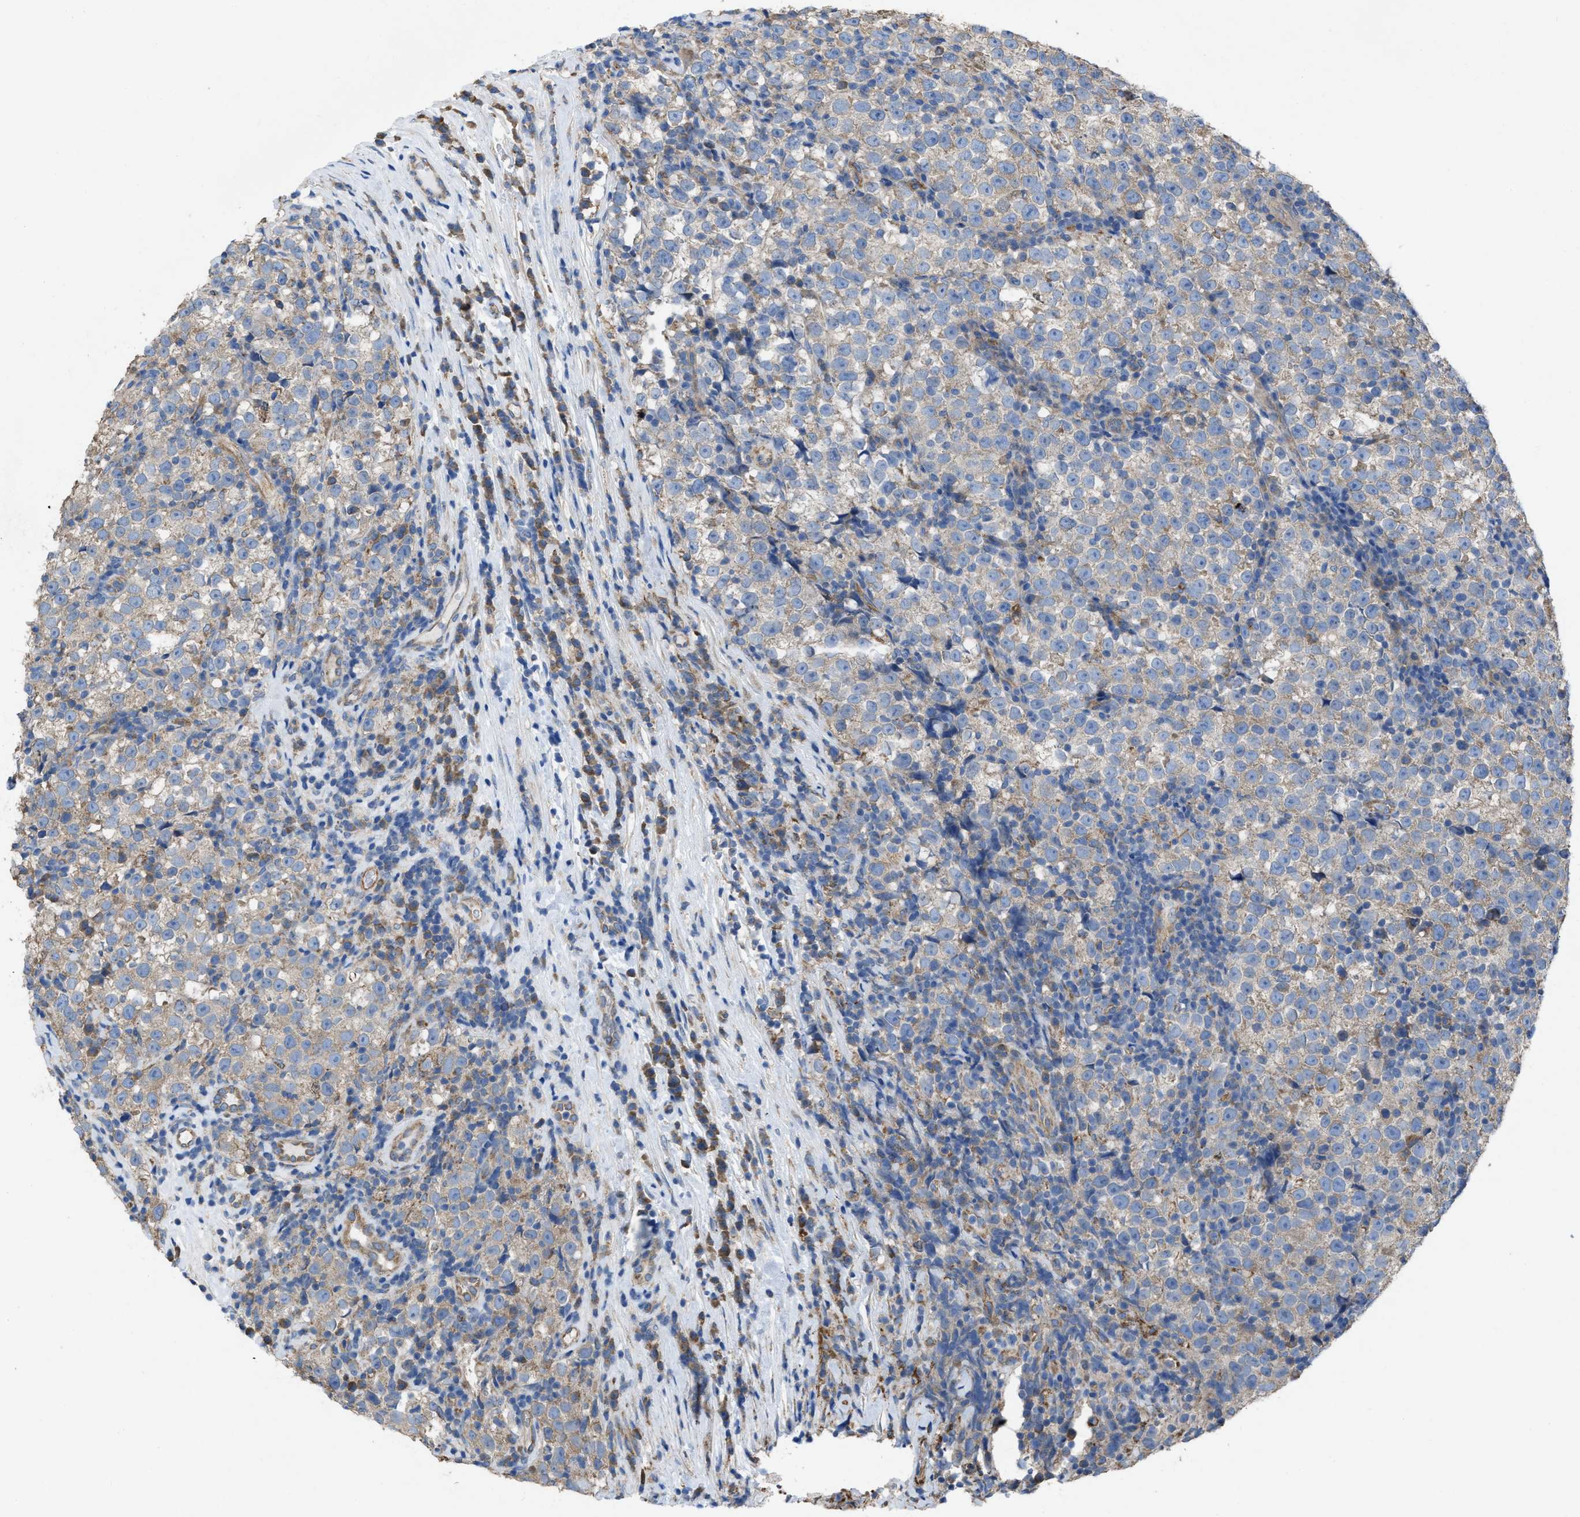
{"staining": {"intensity": "weak", "quantity": "25%-75%", "location": "cytoplasmic/membranous"}, "tissue": "testis cancer", "cell_type": "Tumor cells", "image_type": "cancer", "snomed": [{"axis": "morphology", "description": "Normal tissue, NOS"}, {"axis": "morphology", "description": "Seminoma, NOS"}, {"axis": "topography", "description": "Testis"}], "caption": "High-magnification brightfield microscopy of seminoma (testis) stained with DAB (brown) and counterstained with hematoxylin (blue). tumor cells exhibit weak cytoplasmic/membranous staining is appreciated in about25%-75% of cells.", "gene": "DOLPP1", "patient": {"sex": "male", "age": 43}}